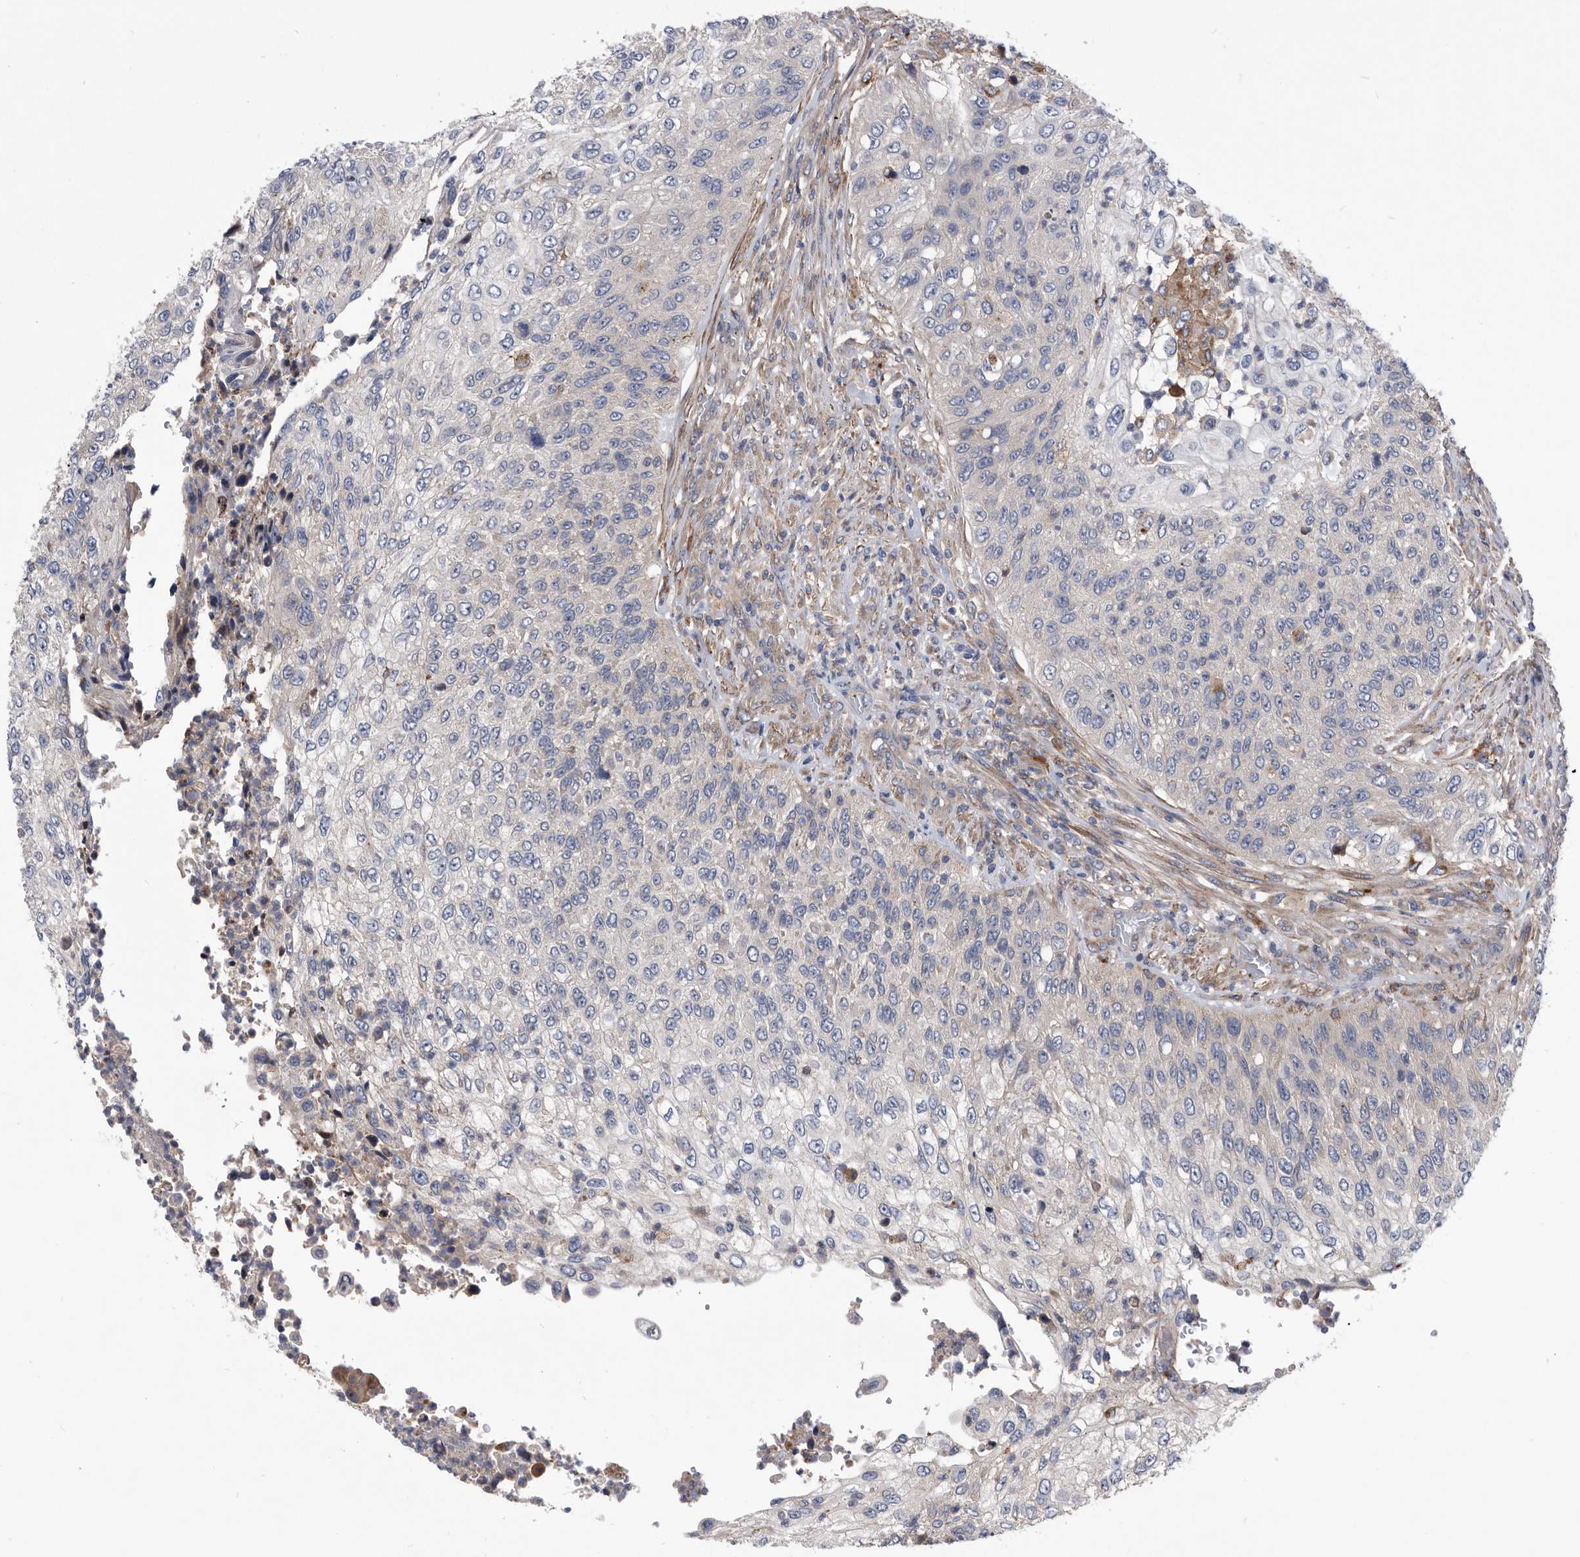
{"staining": {"intensity": "negative", "quantity": "none", "location": "none"}, "tissue": "urothelial cancer", "cell_type": "Tumor cells", "image_type": "cancer", "snomed": [{"axis": "morphology", "description": "Urothelial carcinoma, High grade"}, {"axis": "topography", "description": "Urinary bladder"}], "caption": "Tumor cells are negative for brown protein staining in urothelial cancer.", "gene": "BAIAP3", "patient": {"sex": "female", "age": 60}}